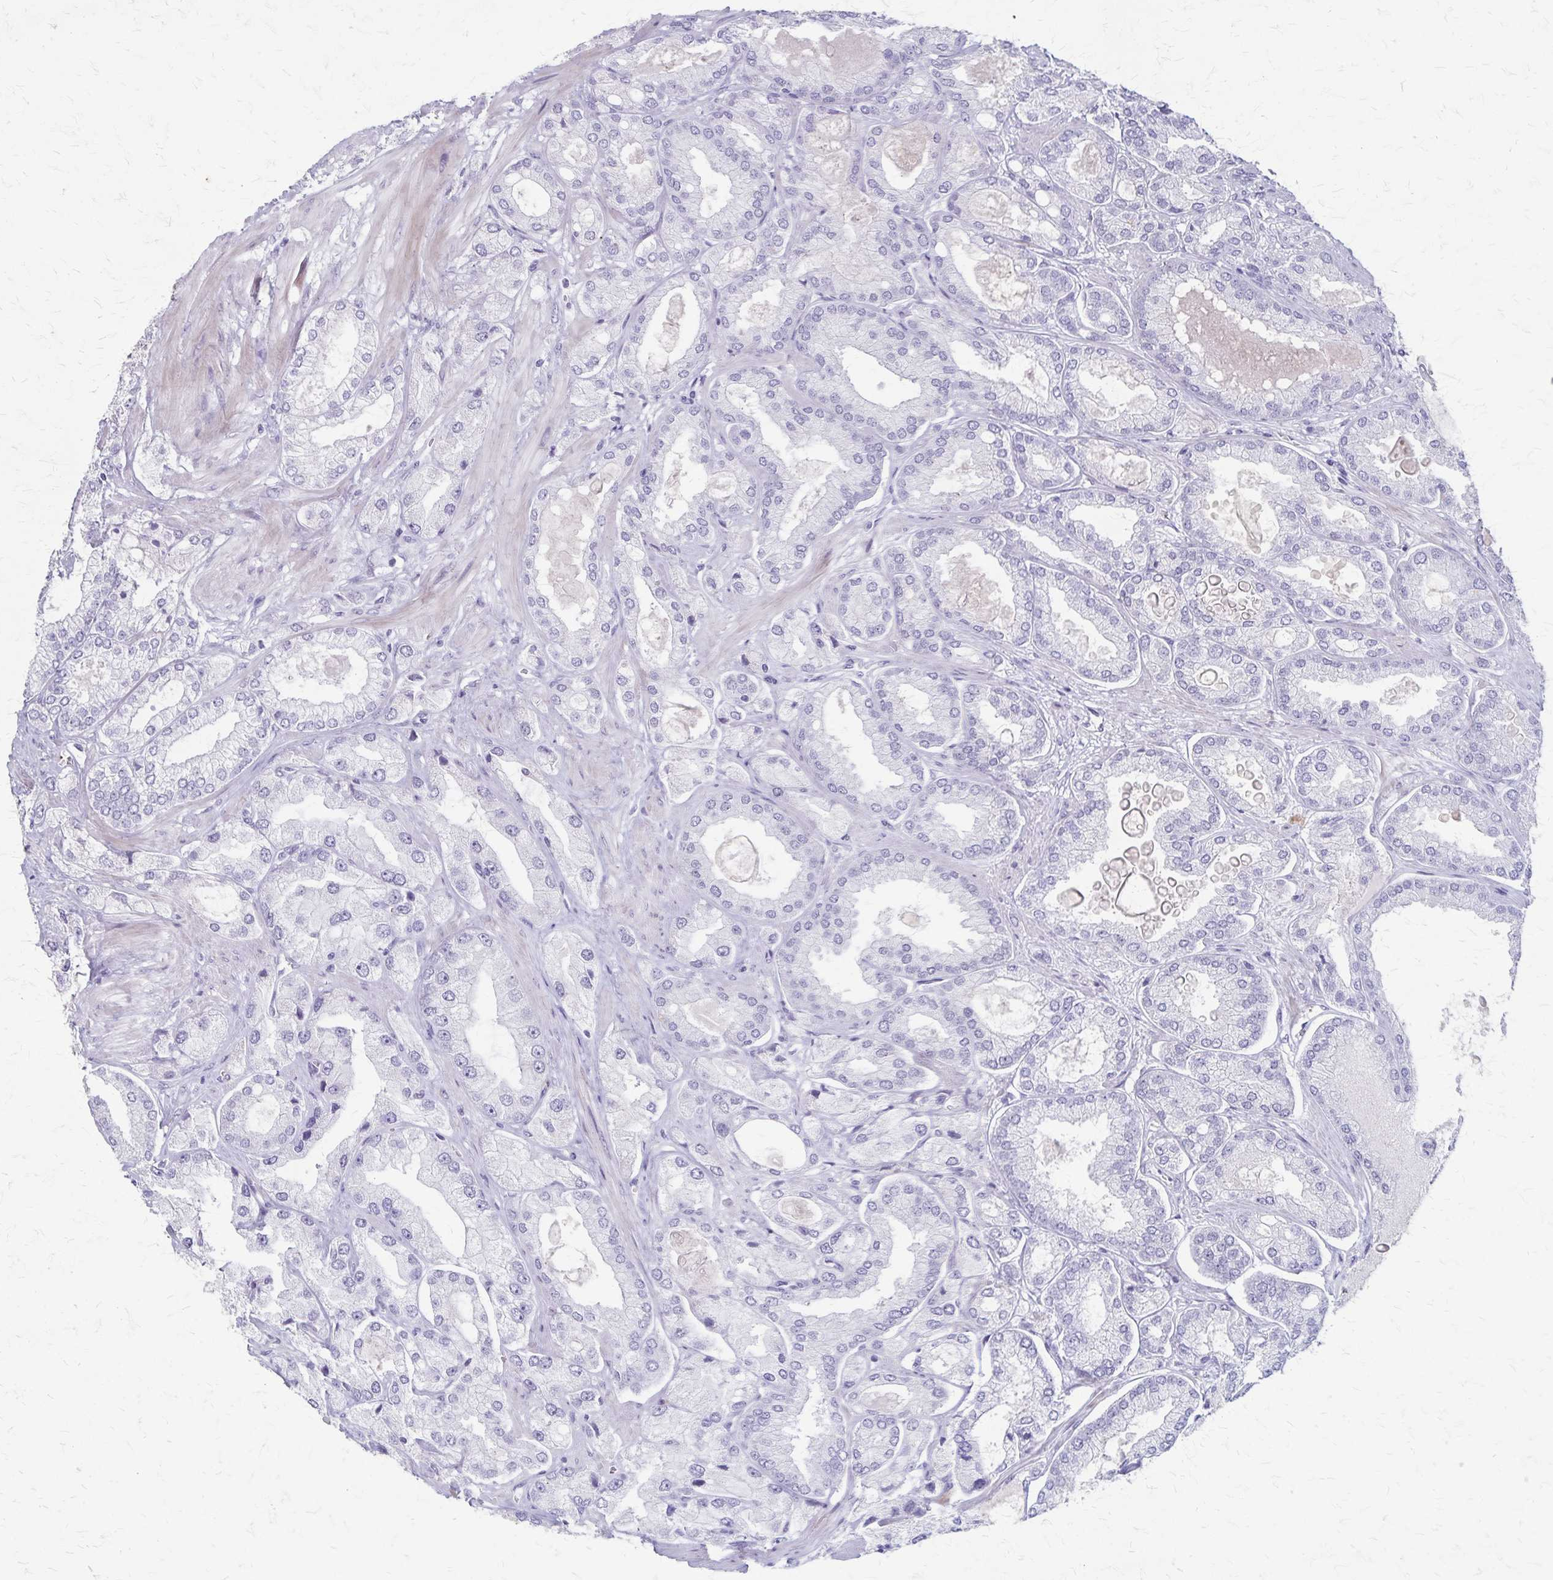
{"staining": {"intensity": "negative", "quantity": "none", "location": "none"}, "tissue": "prostate cancer", "cell_type": "Tumor cells", "image_type": "cancer", "snomed": [{"axis": "morphology", "description": "Adenocarcinoma, High grade"}, {"axis": "topography", "description": "Prostate"}], "caption": "Micrograph shows no protein expression in tumor cells of prostate high-grade adenocarcinoma tissue.", "gene": "RASL10B", "patient": {"sex": "male", "age": 68}}